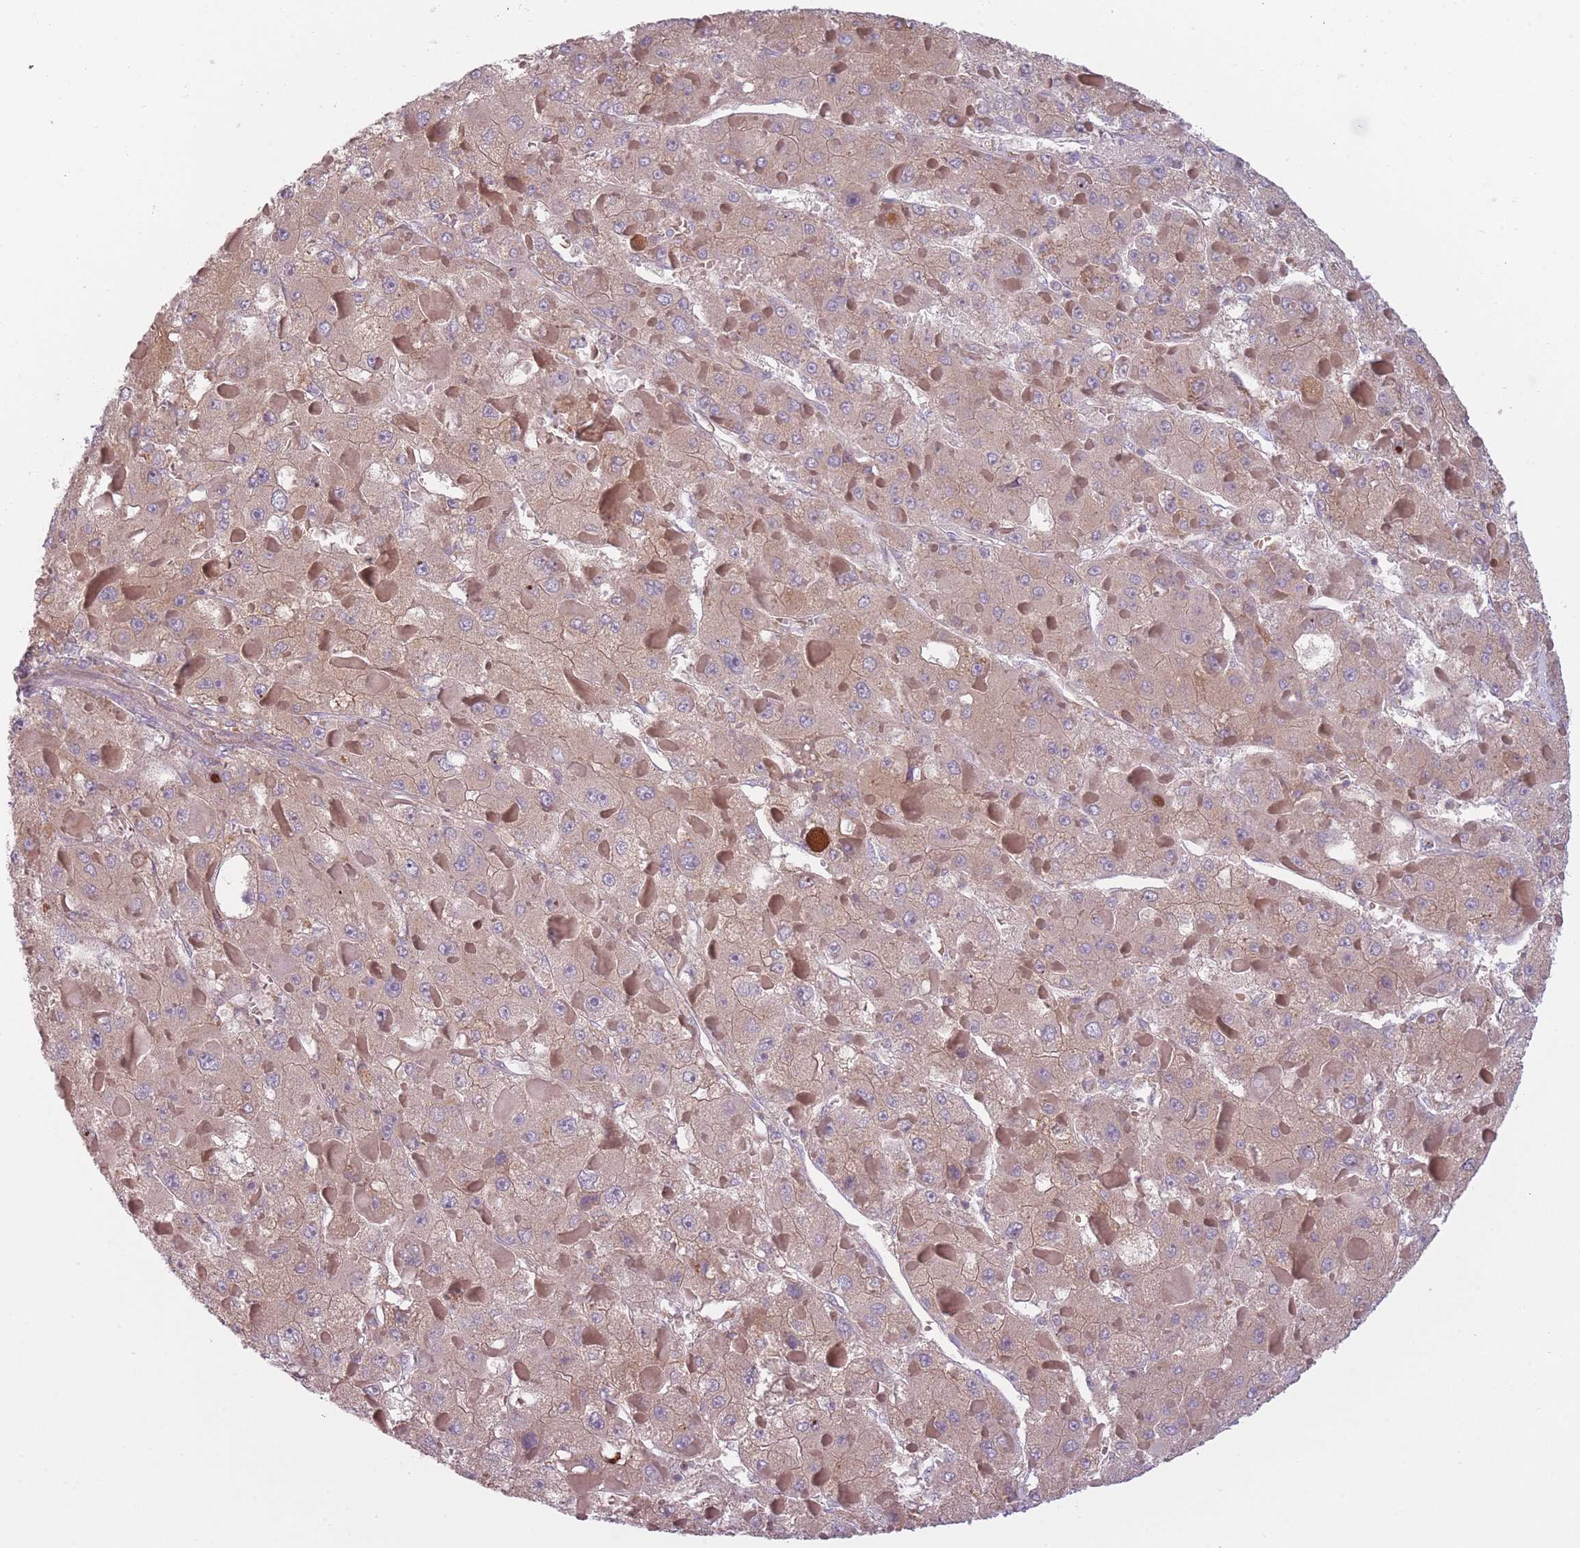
{"staining": {"intensity": "moderate", "quantity": ">75%", "location": "cytoplasmic/membranous"}, "tissue": "liver cancer", "cell_type": "Tumor cells", "image_type": "cancer", "snomed": [{"axis": "morphology", "description": "Carcinoma, Hepatocellular, NOS"}, {"axis": "topography", "description": "Liver"}], "caption": "Human liver hepatocellular carcinoma stained for a protein (brown) demonstrates moderate cytoplasmic/membranous positive expression in approximately >75% of tumor cells.", "gene": "NT5DC2", "patient": {"sex": "female", "age": 73}}